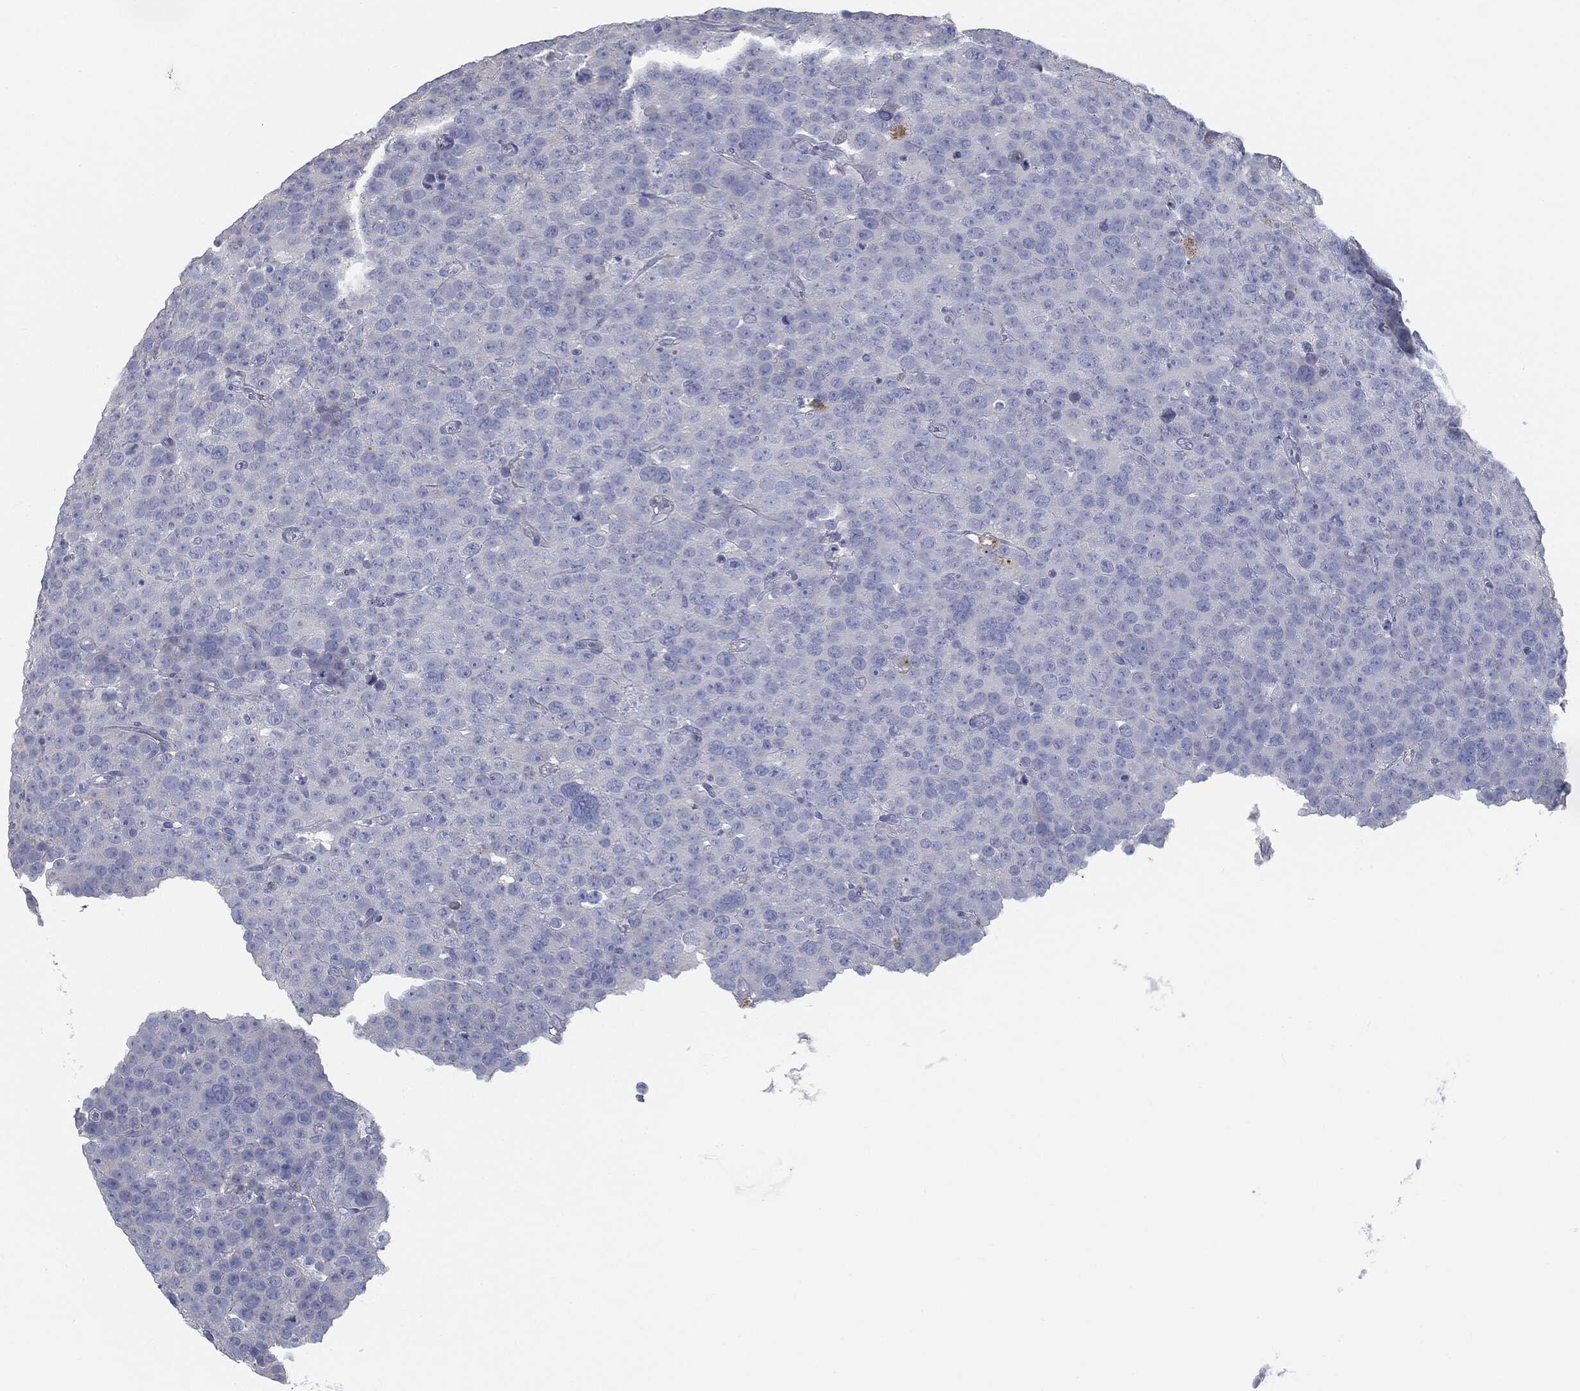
{"staining": {"intensity": "negative", "quantity": "none", "location": "none"}, "tissue": "testis cancer", "cell_type": "Tumor cells", "image_type": "cancer", "snomed": [{"axis": "morphology", "description": "Seminoma, NOS"}, {"axis": "topography", "description": "Testis"}], "caption": "This is an immunohistochemistry photomicrograph of human testis cancer. There is no staining in tumor cells.", "gene": "CAV3", "patient": {"sex": "male", "age": 71}}